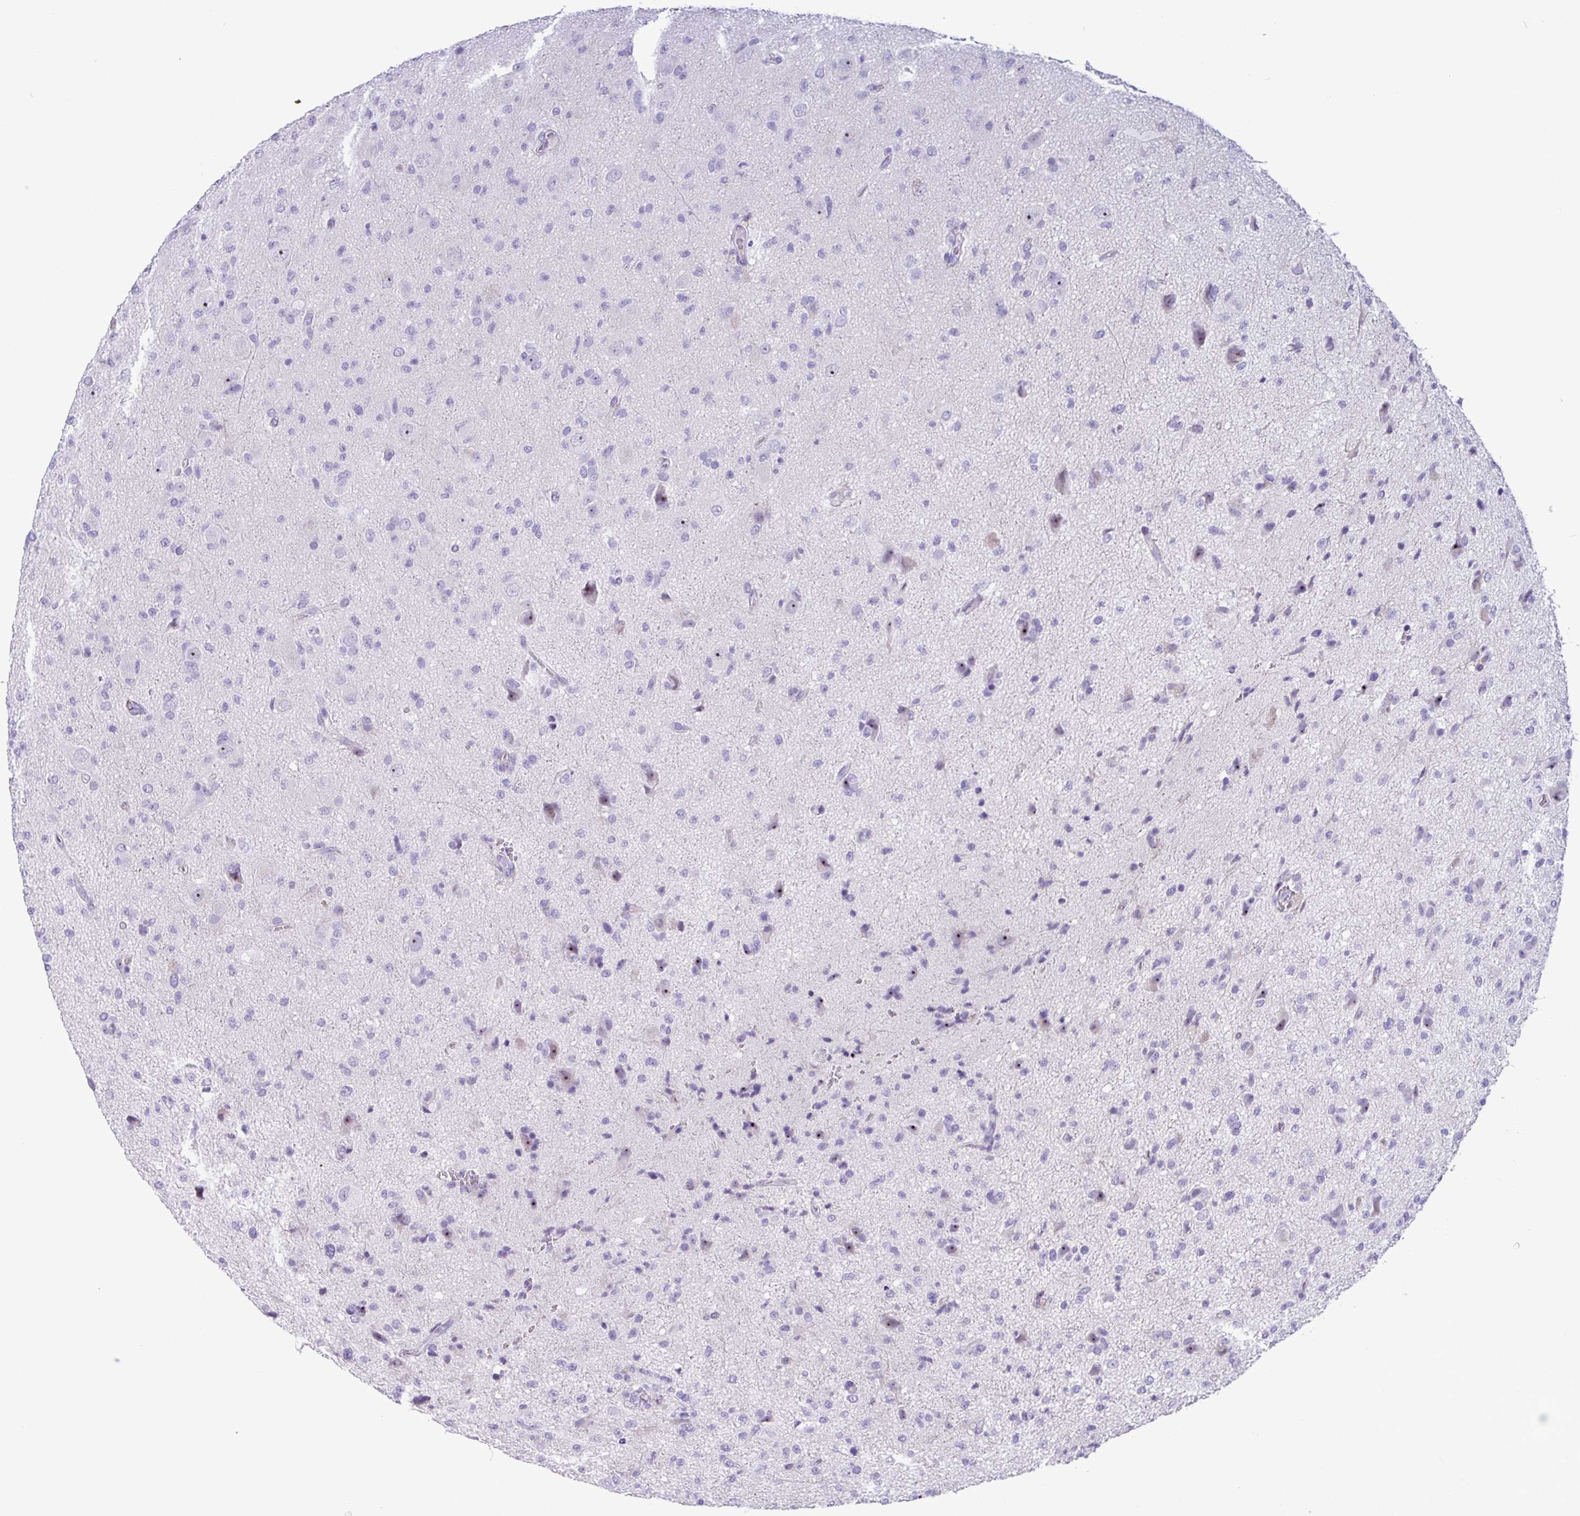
{"staining": {"intensity": "negative", "quantity": "none", "location": "none"}, "tissue": "glioma", "cell_type": "Tumor cells", "image_type": "cancer", "snomed": [{"axis": "morphology", "description": "Glioma, malignant, High grade"}, {"axis": "topography", "description": "Brain"}], "caption": "IHC of human malignant glioma (high-grade) reveals no staining in tumor cells. The staining was performed using DAB to visualize the protein expression in brown, while the nuclei were stained in blue with hematoxylin (Magnification: 20x).", "gene": "MRM2", "patient": {"sex": "female", "age": 57}}